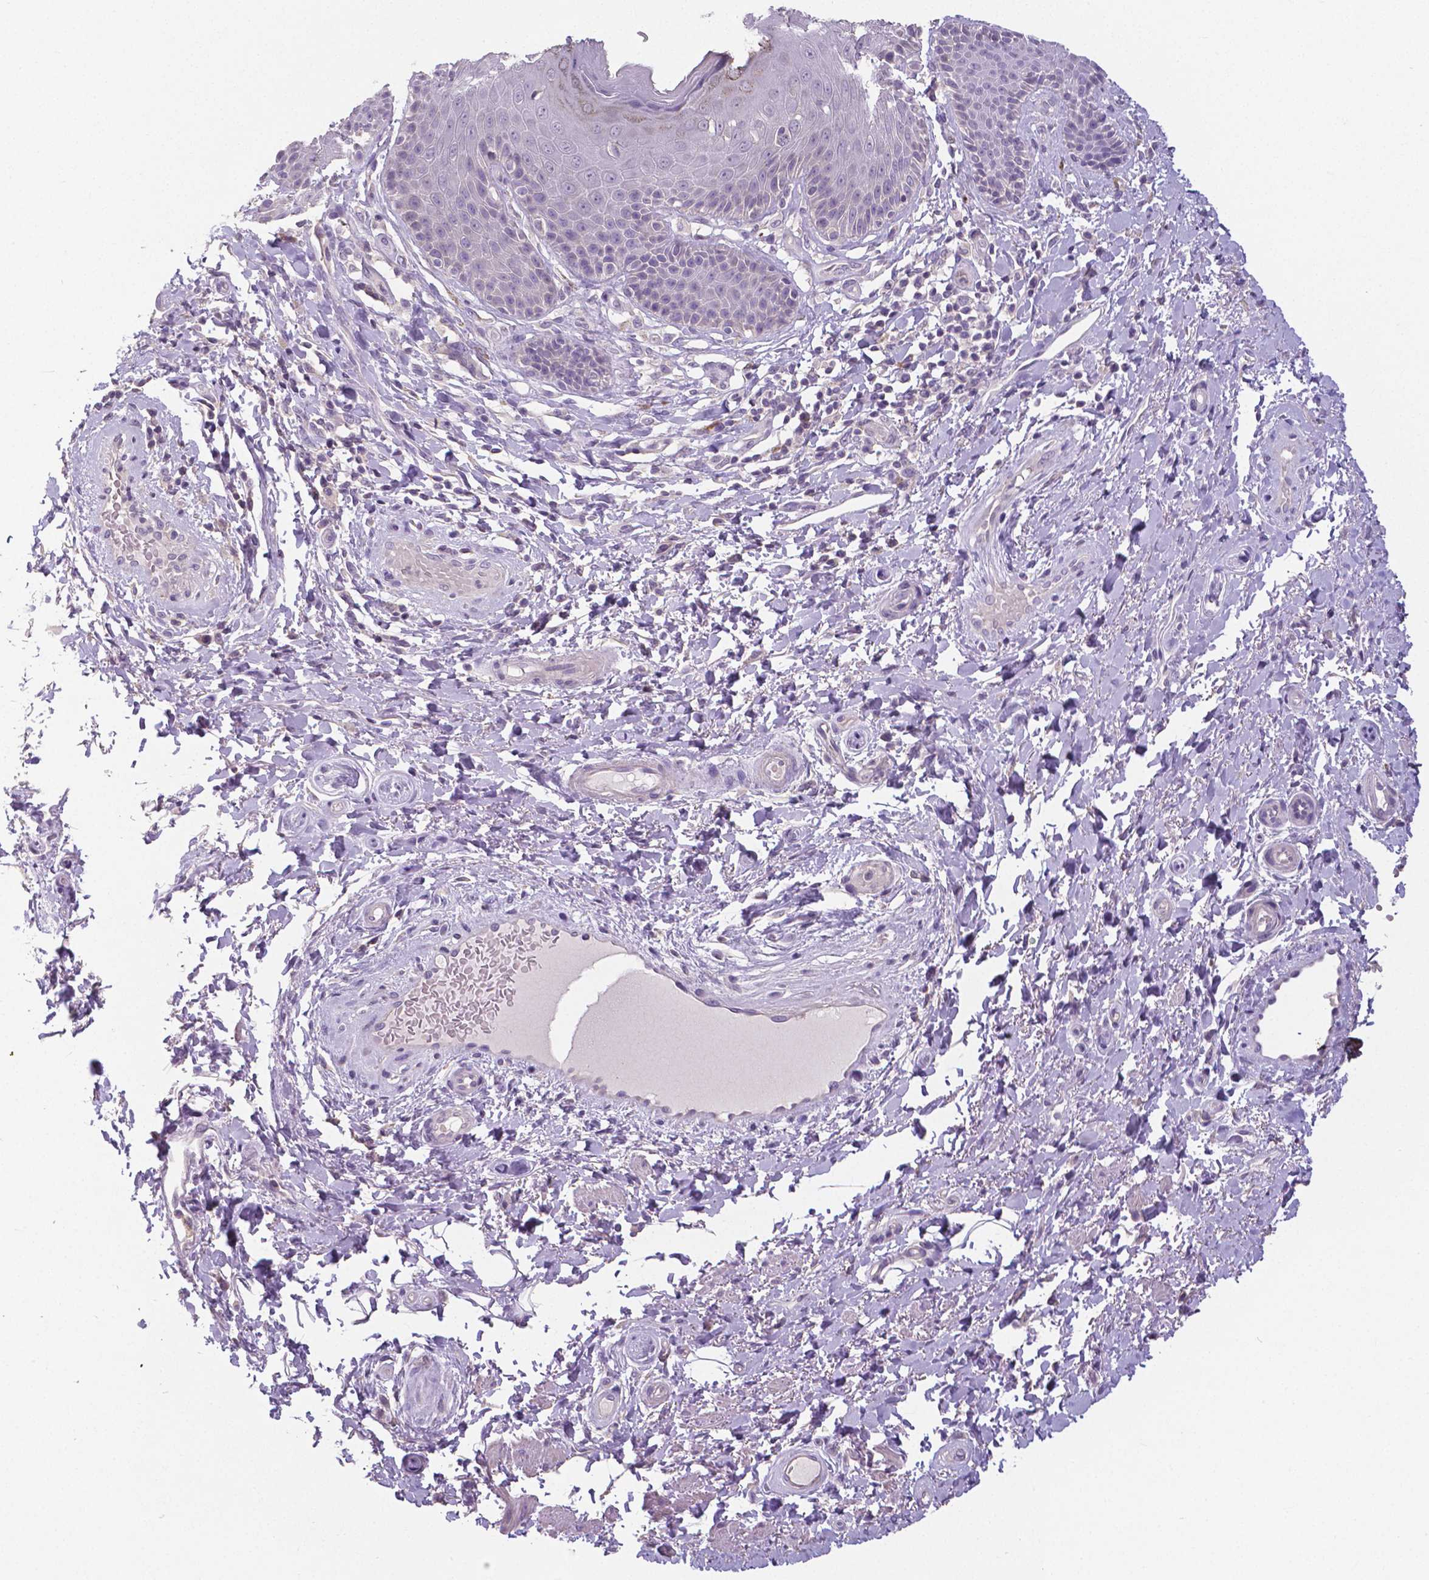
{"staining": {"intensity": "negative", "quantity": "none", "location": "none"}, "tissue": "skin", "cell_type": "Epidermal cells", "image_type": "normal", "snomed": [{"axis": "morphology", "description": "Normal tissue, NOS"}, {"axis": "topography", "description": "Anal"}, {"axis": "topography", "description": "Peripheral nerve tissue"}], "caption": "A high-resolution micrograph shows immunohistochemistry staining of normal skin, which shows no significant positivity in epidermal cells.", "gene": "CRMP1", "patient": {"sex": "male", "age": 51}}